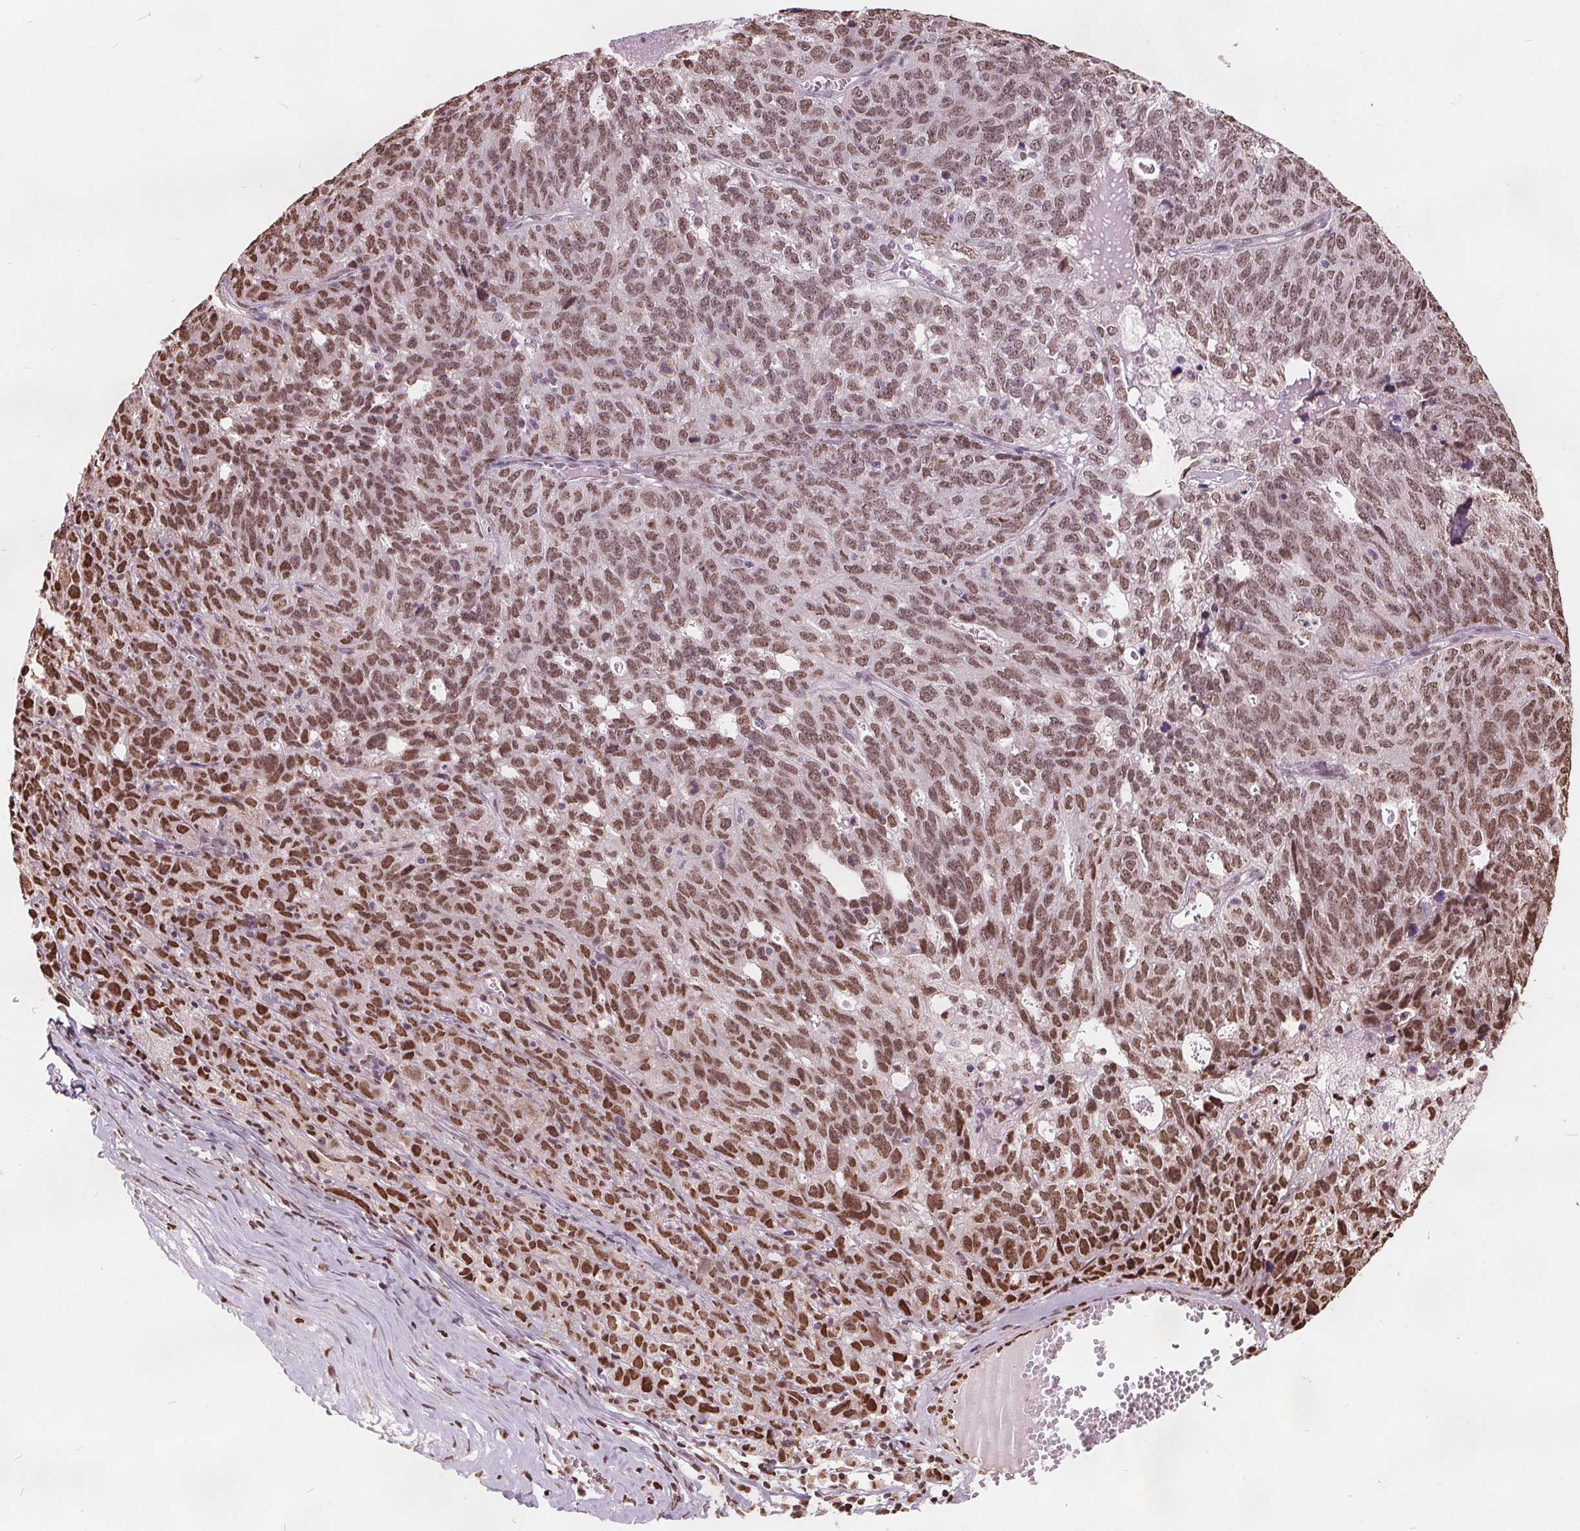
{"staining": {"intensity": "moderate", "quantity": ">75%", "location": "nuclear"}, "tissue": "ovarian cancer", "cell_type": "Tumor cells", "image_type": "cancer", "snomed": [{"axis": "morphology", "description": "Cystadenocarcinoma, serous, NOS"}, {"axis": "topography", "description": "Ovary"}], "caption": "Ovarian serous cystadenocarcinoma was stained to show a protein in brown. There is medium levels of moderate nuclear staining in about >75% of tumor cells.", "gene": "ISLR2", "patient": {"sex": "female", "age": 71}}